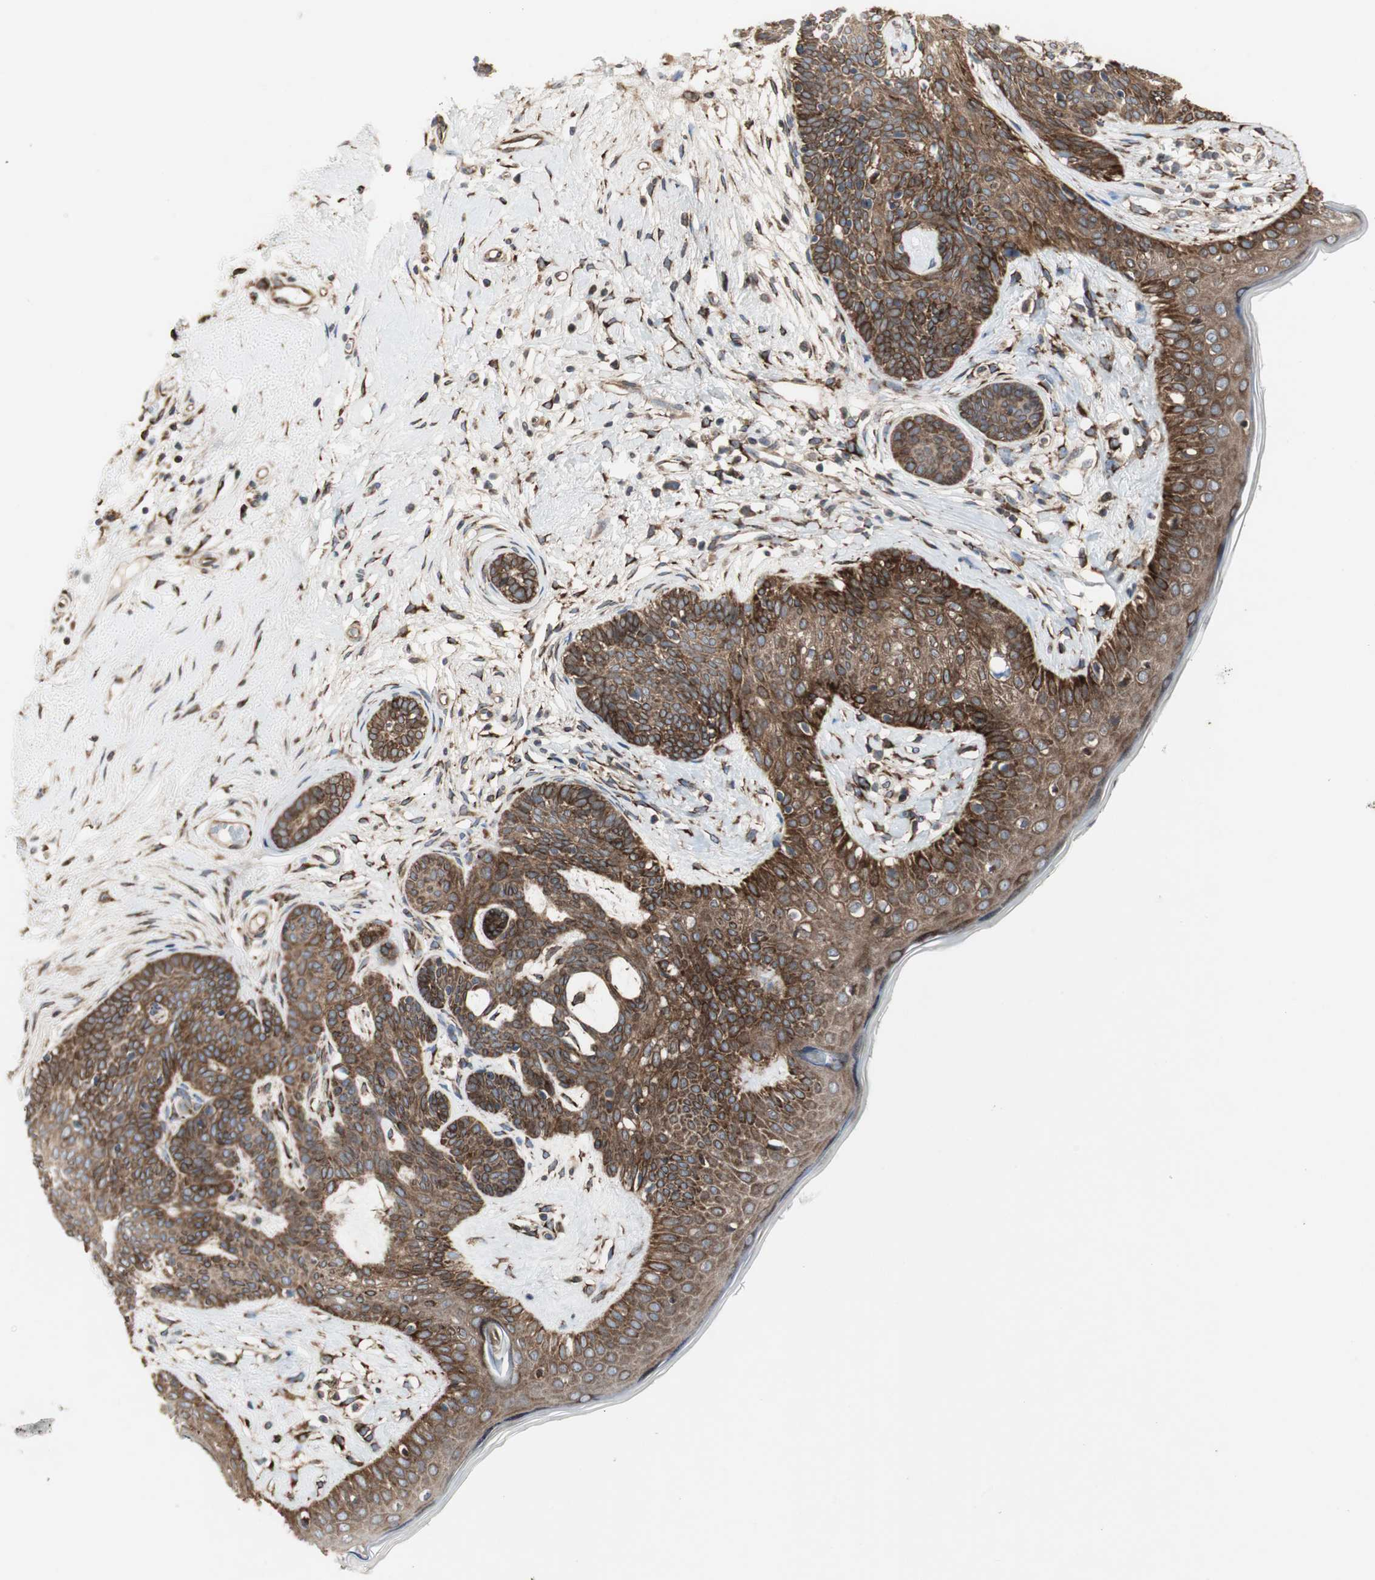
{"staining": {"intensity": "strong", "quantity": ">75%", "location": "cytoplasmic/membranous"}, "tissue": "skin cancer", "cell_type": "Tumor cells", "image_type": "cancer", "snomed": [{"axis": "morphology", "description": "Developmental malformation"}, {"axis": "morphology", "description": "Basal cell carcinoma"}, {"axis": "topography", "description": "Skin"}], "caption": "Protein expression analysis of human basal cell carcinoma (skin) reveals strong cytoplasmic/membranous expression in about >75% of tumor cells.", "gene": "H6PD", "patient": {"sex": "female", "age": 62}}